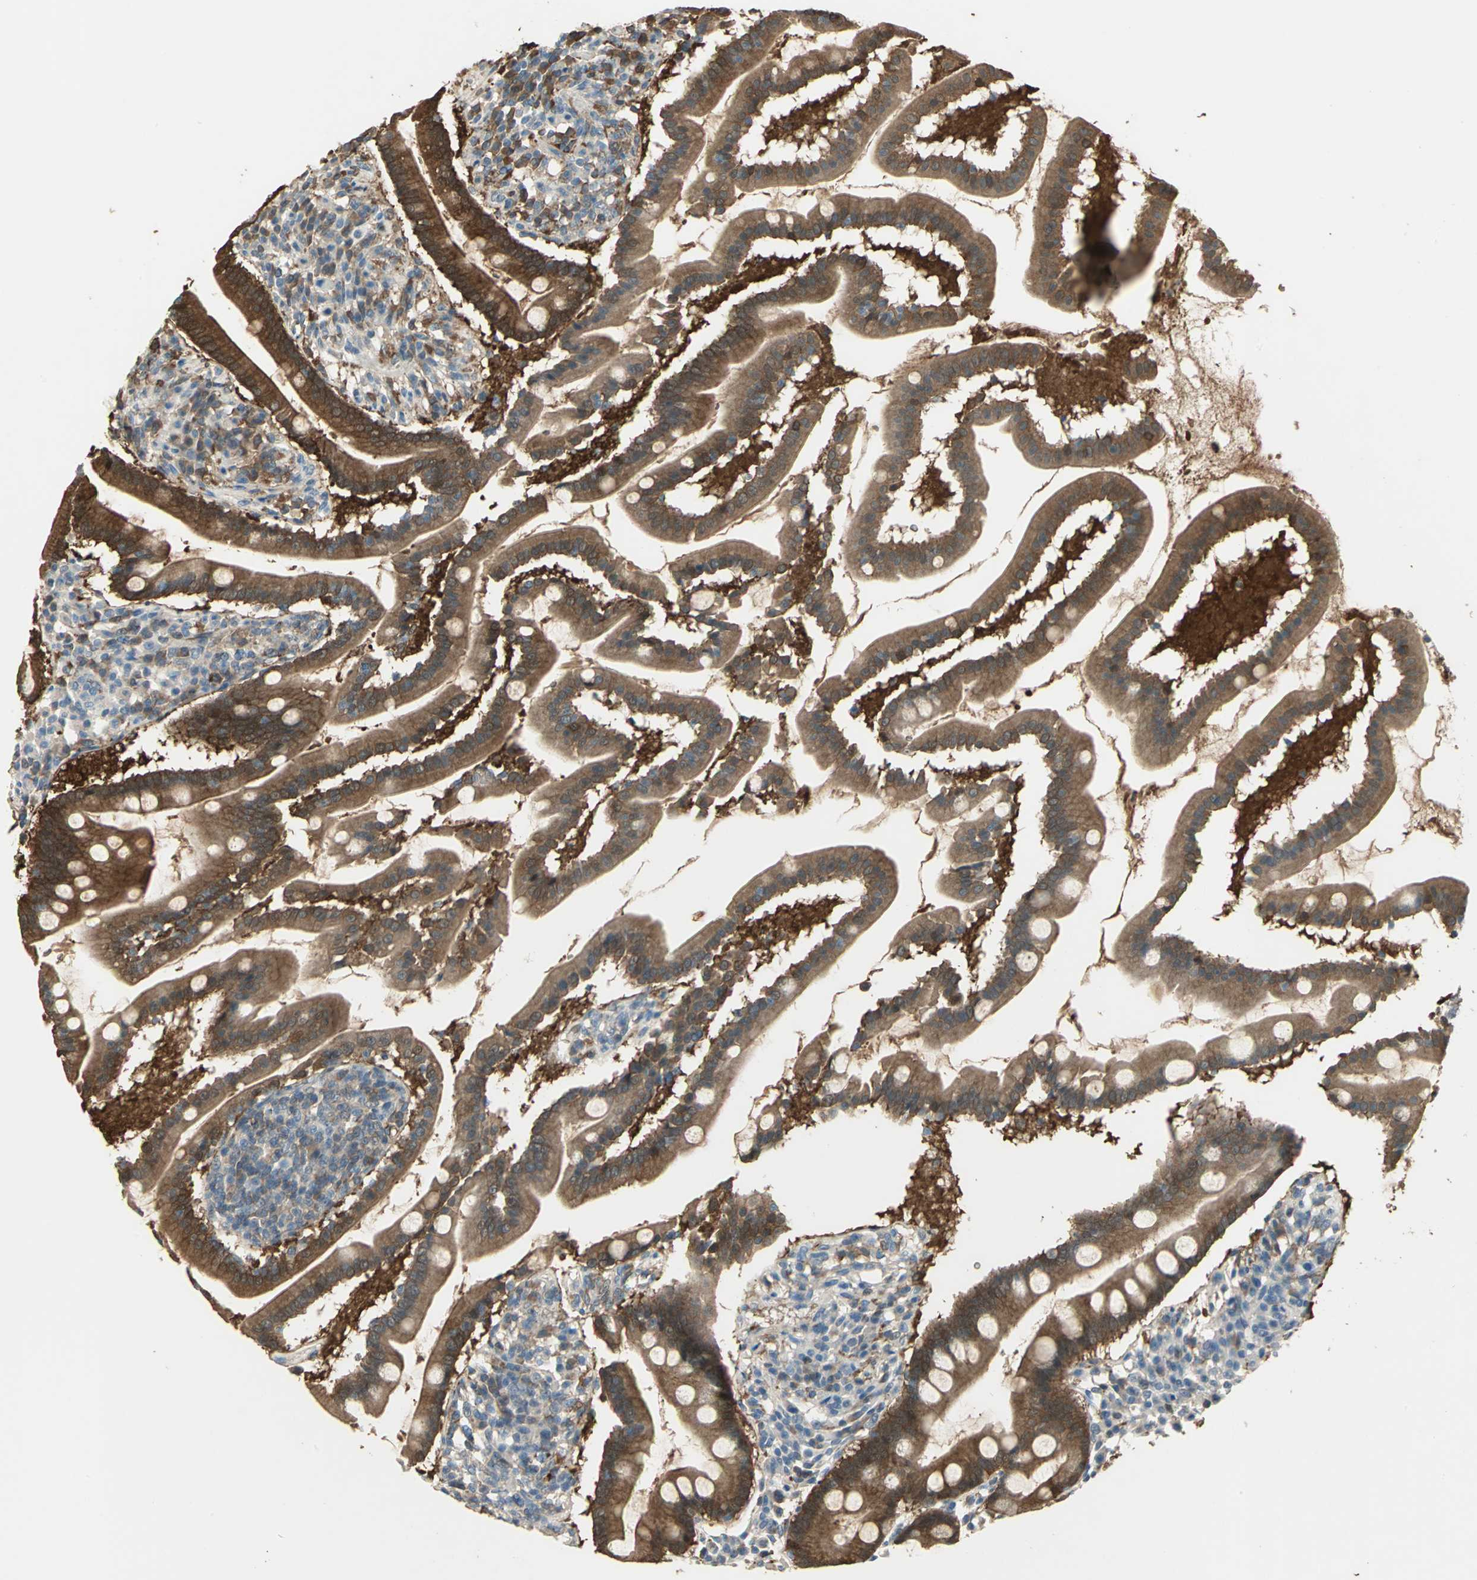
{"staining": {"intensity": "strong", "quantity": ">75%", "location": "cytoplasmic/membranous,nuclear"}, "tissue": "duodenum", "cell_type": "Glandular cells", "image_type": "normal", "snomed": [{"axis": "morphology", "description": "Normal tissue, NOS"}, {"axis": "topography", "description": "Duodenum"}], "caption": "Glandular cells display high levels of strong cytoplasmic/membranous,nuclear expression in about >75% of cells in unremarkable duodenum.", "gene": "DDAH1", "patient": {"sex": "male", "age": 50}}